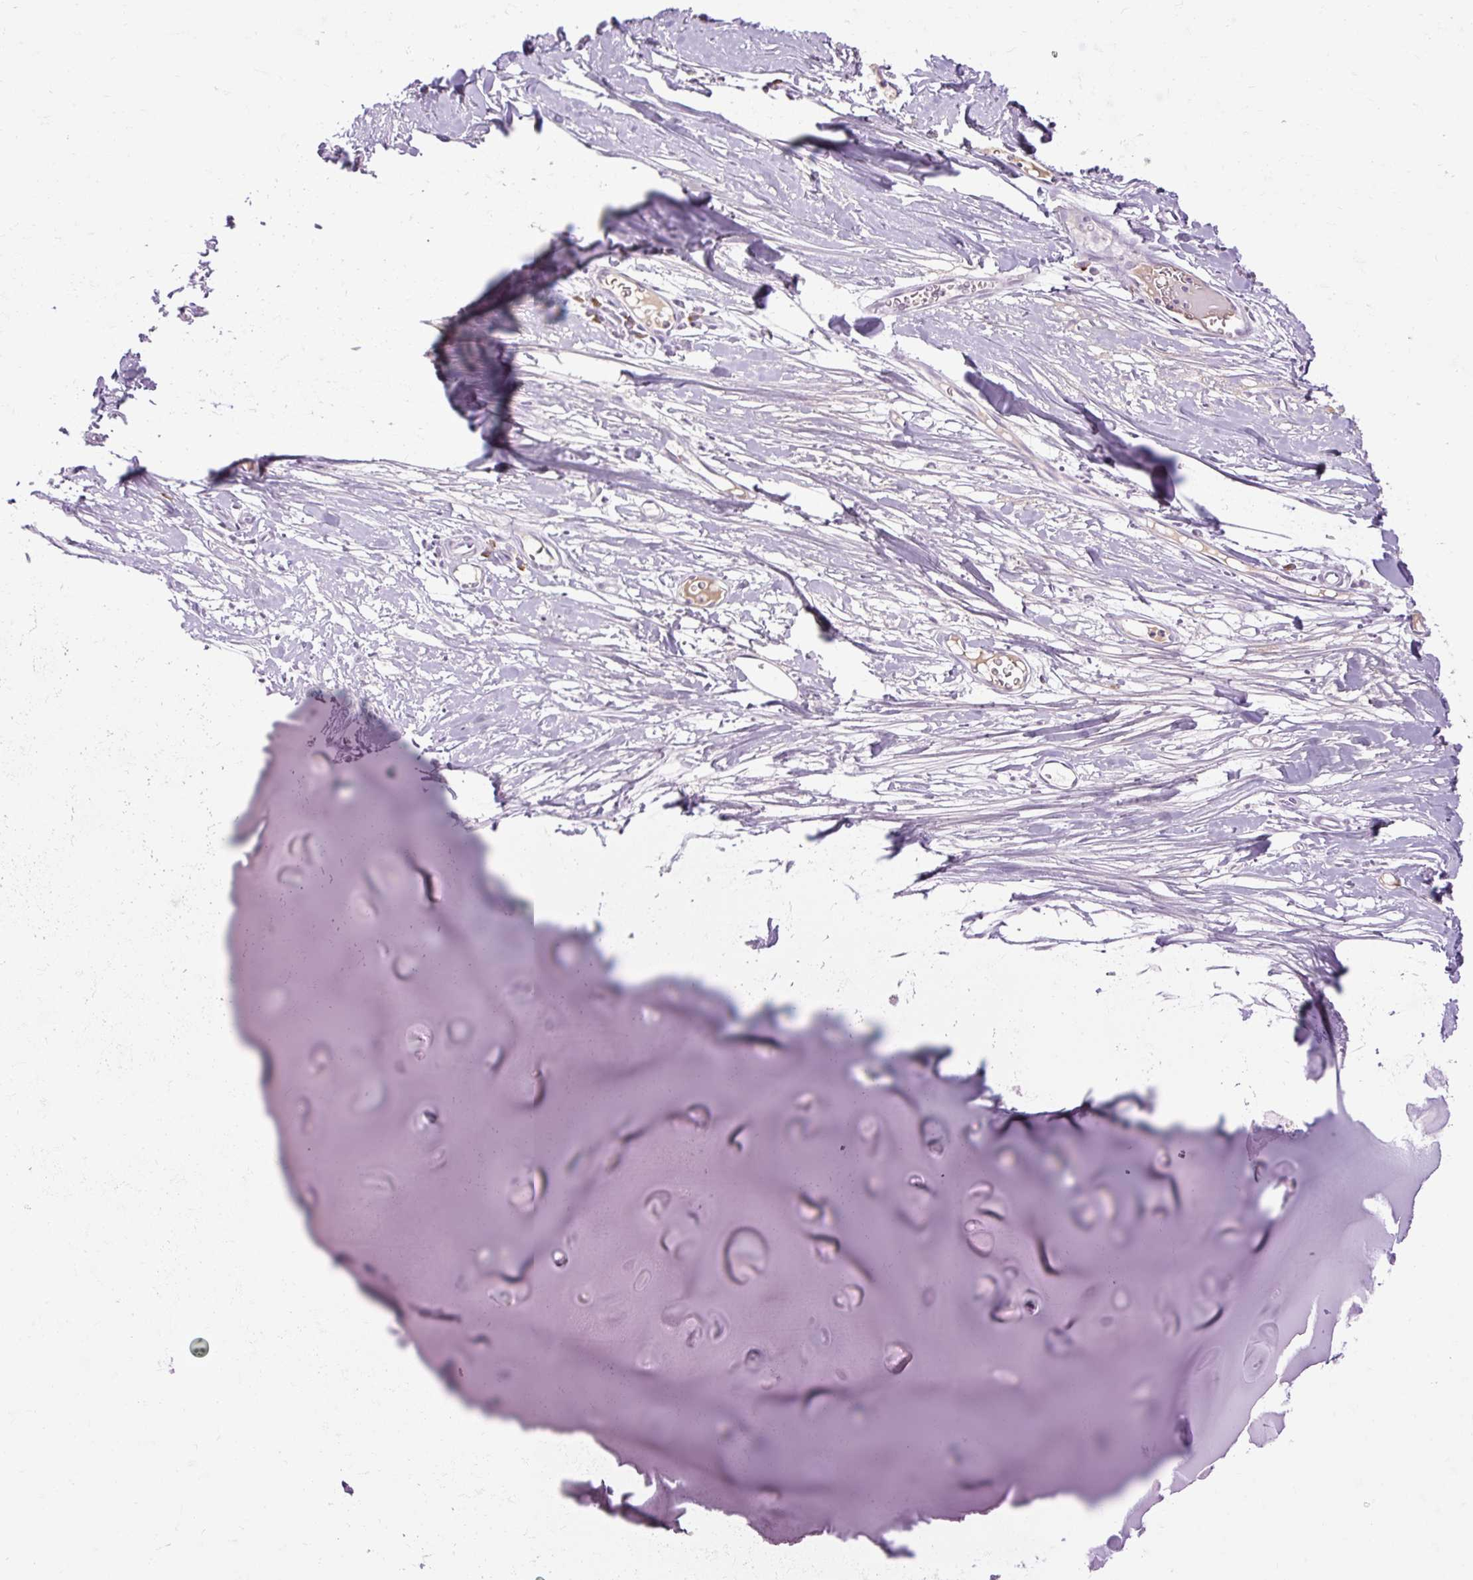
{"staining": {"intensity": "negative", "quantity": "none", "location": "none"}, "tissue": "adipose tissue", "cell_type": "Adipocytes", "image_type": "normal", "snomed": [{"axis": "morphology", "description": "Normal tissue, NOS"}, {"axis": "topography", "description": "Cartilage tissue"}], "caption": "Adipose tissue stained for a protein using immunohistochemistry shows no staining adipocytes.", "gene": "ARRDC2", "patient": {"sex": "male", "age": 57}}